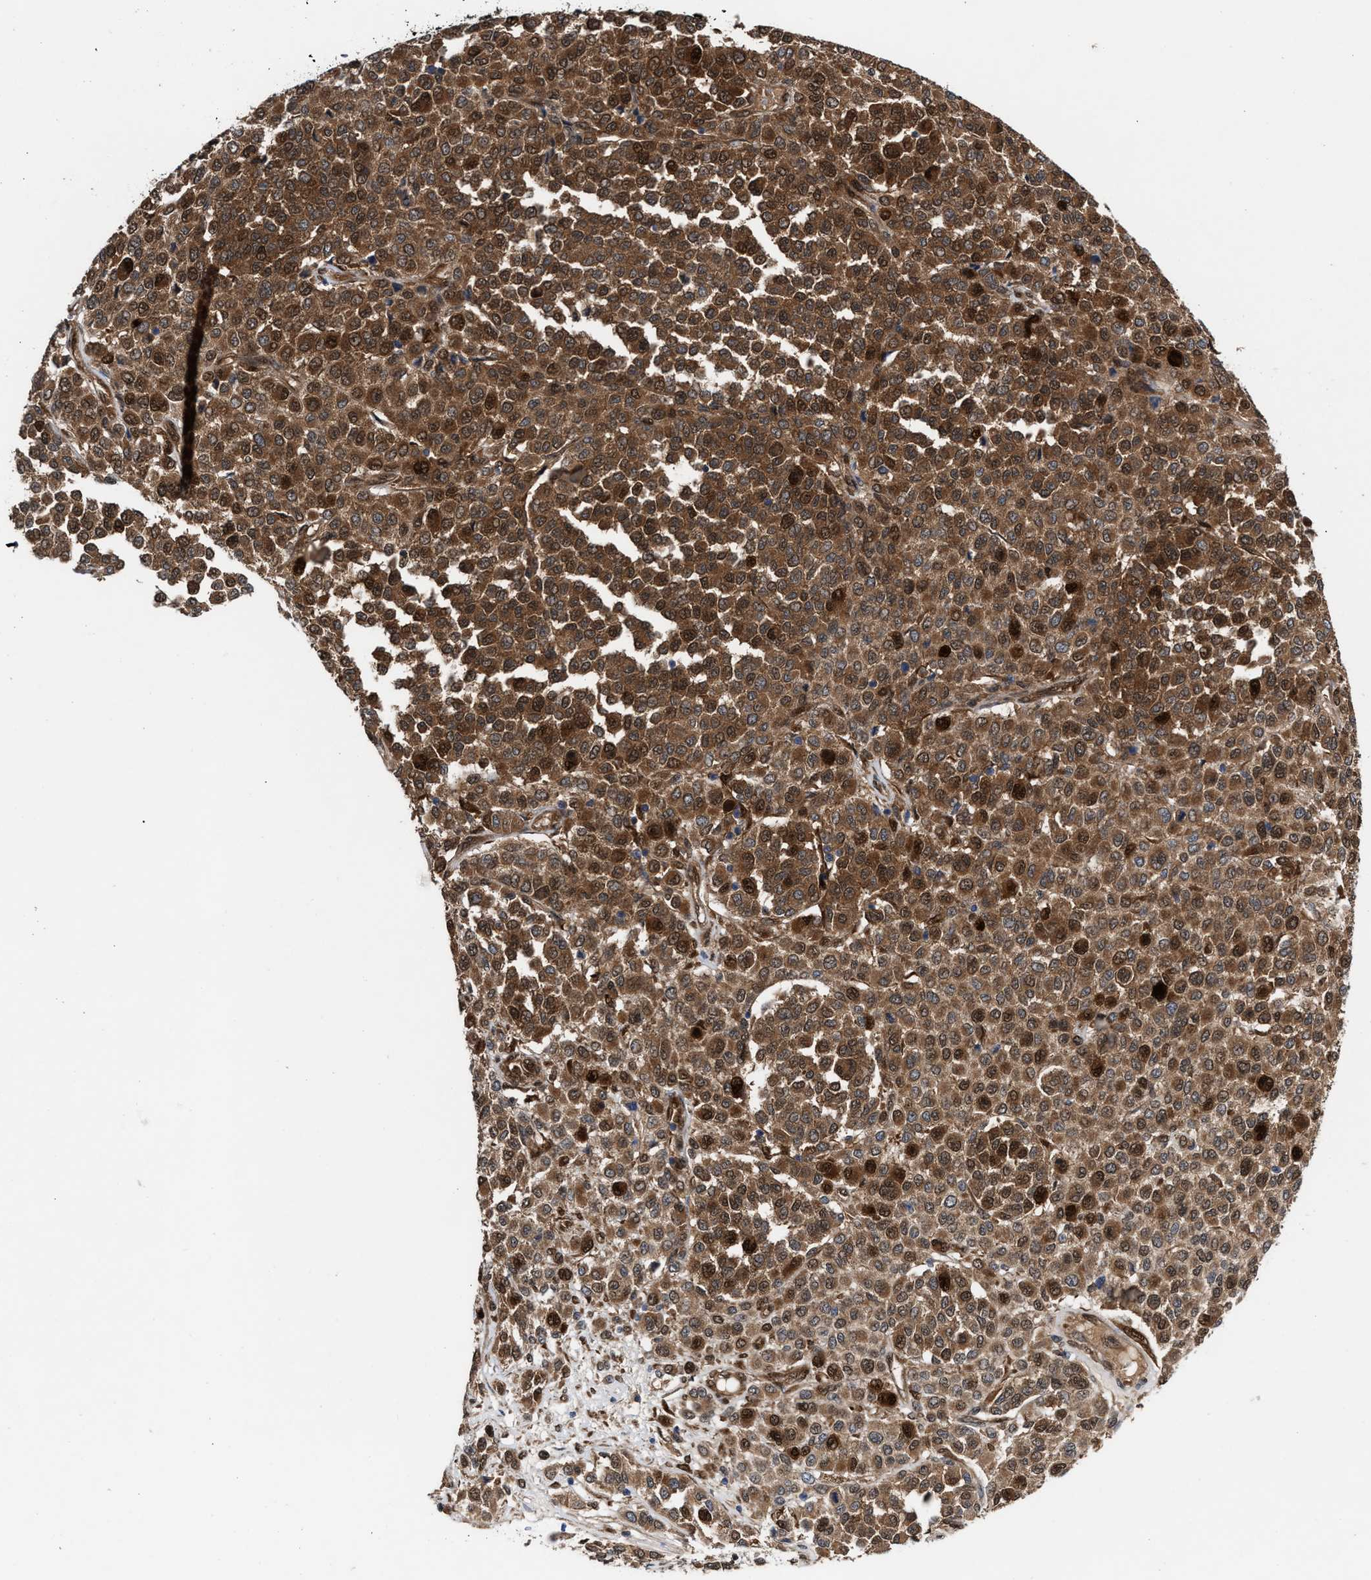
{"staining": {"intensity": "moderate", "quantity": ">75%", "location": "cytoplasmic/membranous,nuclear"}, "tissue": "melanoma", "cell_type": "Tumor cells", "image_type": "cancer", "snomed": [{"axis": "morphology", "description": "Malignant melanoma, Metastatic site"}, {"axis": "topography", "description": "Pancreas"}], "caption": "A histopathology image of human malignant melanoma (metastatic site) stained for a protein demonstrates moderate cytoplasmic/membranous and nuclear brown staining in tumor cells.", "gene": "TP53I3", "patient": {"sex": "female", "age": 30}}